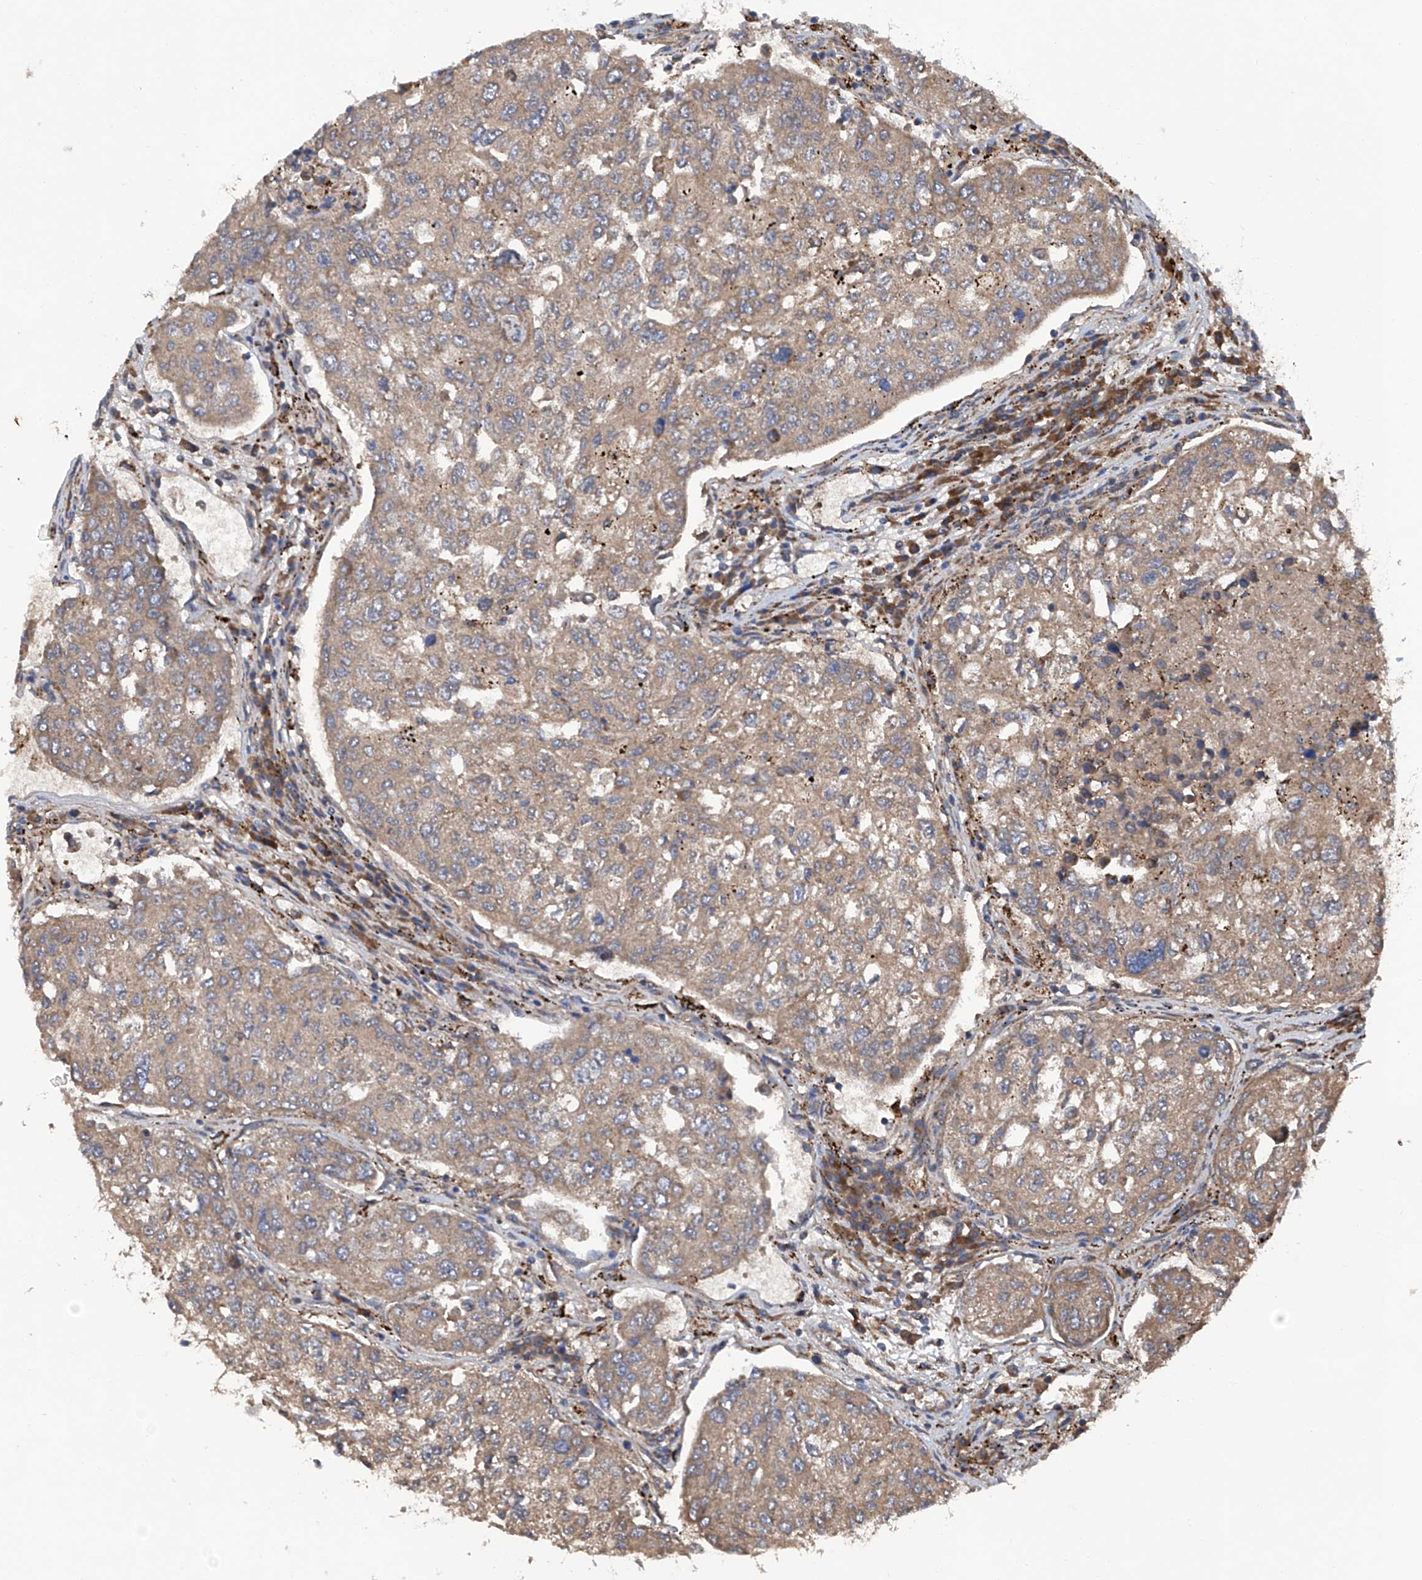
{"staining": {"intensity": "weak", "quantity": ">75%", "location": "cytoplasmic/membranous"}, "tissue": "urothelial cancer", "cell_type": "Tumor cells", "image_type": "cancer", "snomed": [{"axis": "morphology", "description": "Urothelial carcinoma, High grade"}, {"axis": "topography", "description": "Lymph node"}, {"axis": "topography", "description": "Urinary bladder"}], "caption": "Immunohistochemical staining of human high-grade urothelial carcinoma displays low levels of weak cytoplasmic/membranous staining in approximately >75% of tumor cells.", "gene": "ASCC3", "patient": {"sex": "male", "age": 51}}